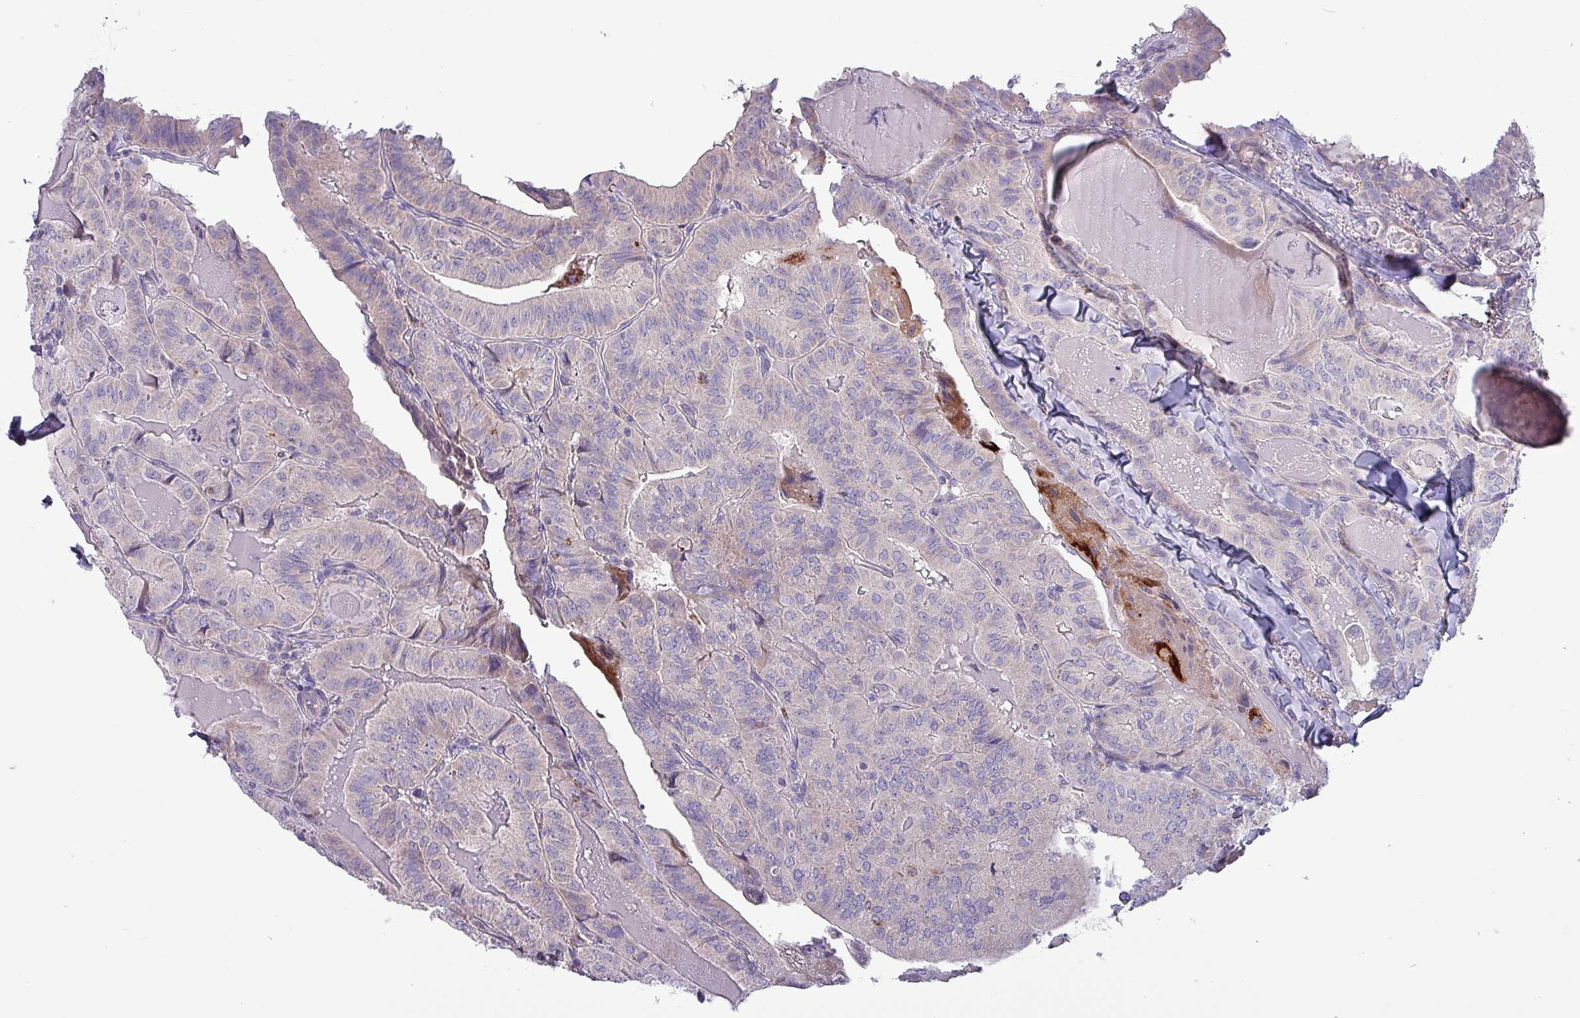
{"staining": {"intensity": "weak", "quantity": "<25%", "location": "cytoplasmic/membranous"}, "tissue": "thyroid cancer", "cell_type": "Tumor cells", "image_type": "cancer", "snomed": [{"axis": "morphology", "description": "Papillary adenocarcinoma, NOS"}, {"axis": "topography", "description": "Thyroid gland"}], "caption": "Immunohistochemistry (IHC) of human thyroid cancer (papillary adenocarcinoma) displays no staining in tumor cells. (DAB IHC, high magnification).", "gene": "HSD3B7", "patient": {"sex": "female", "age": 68}}